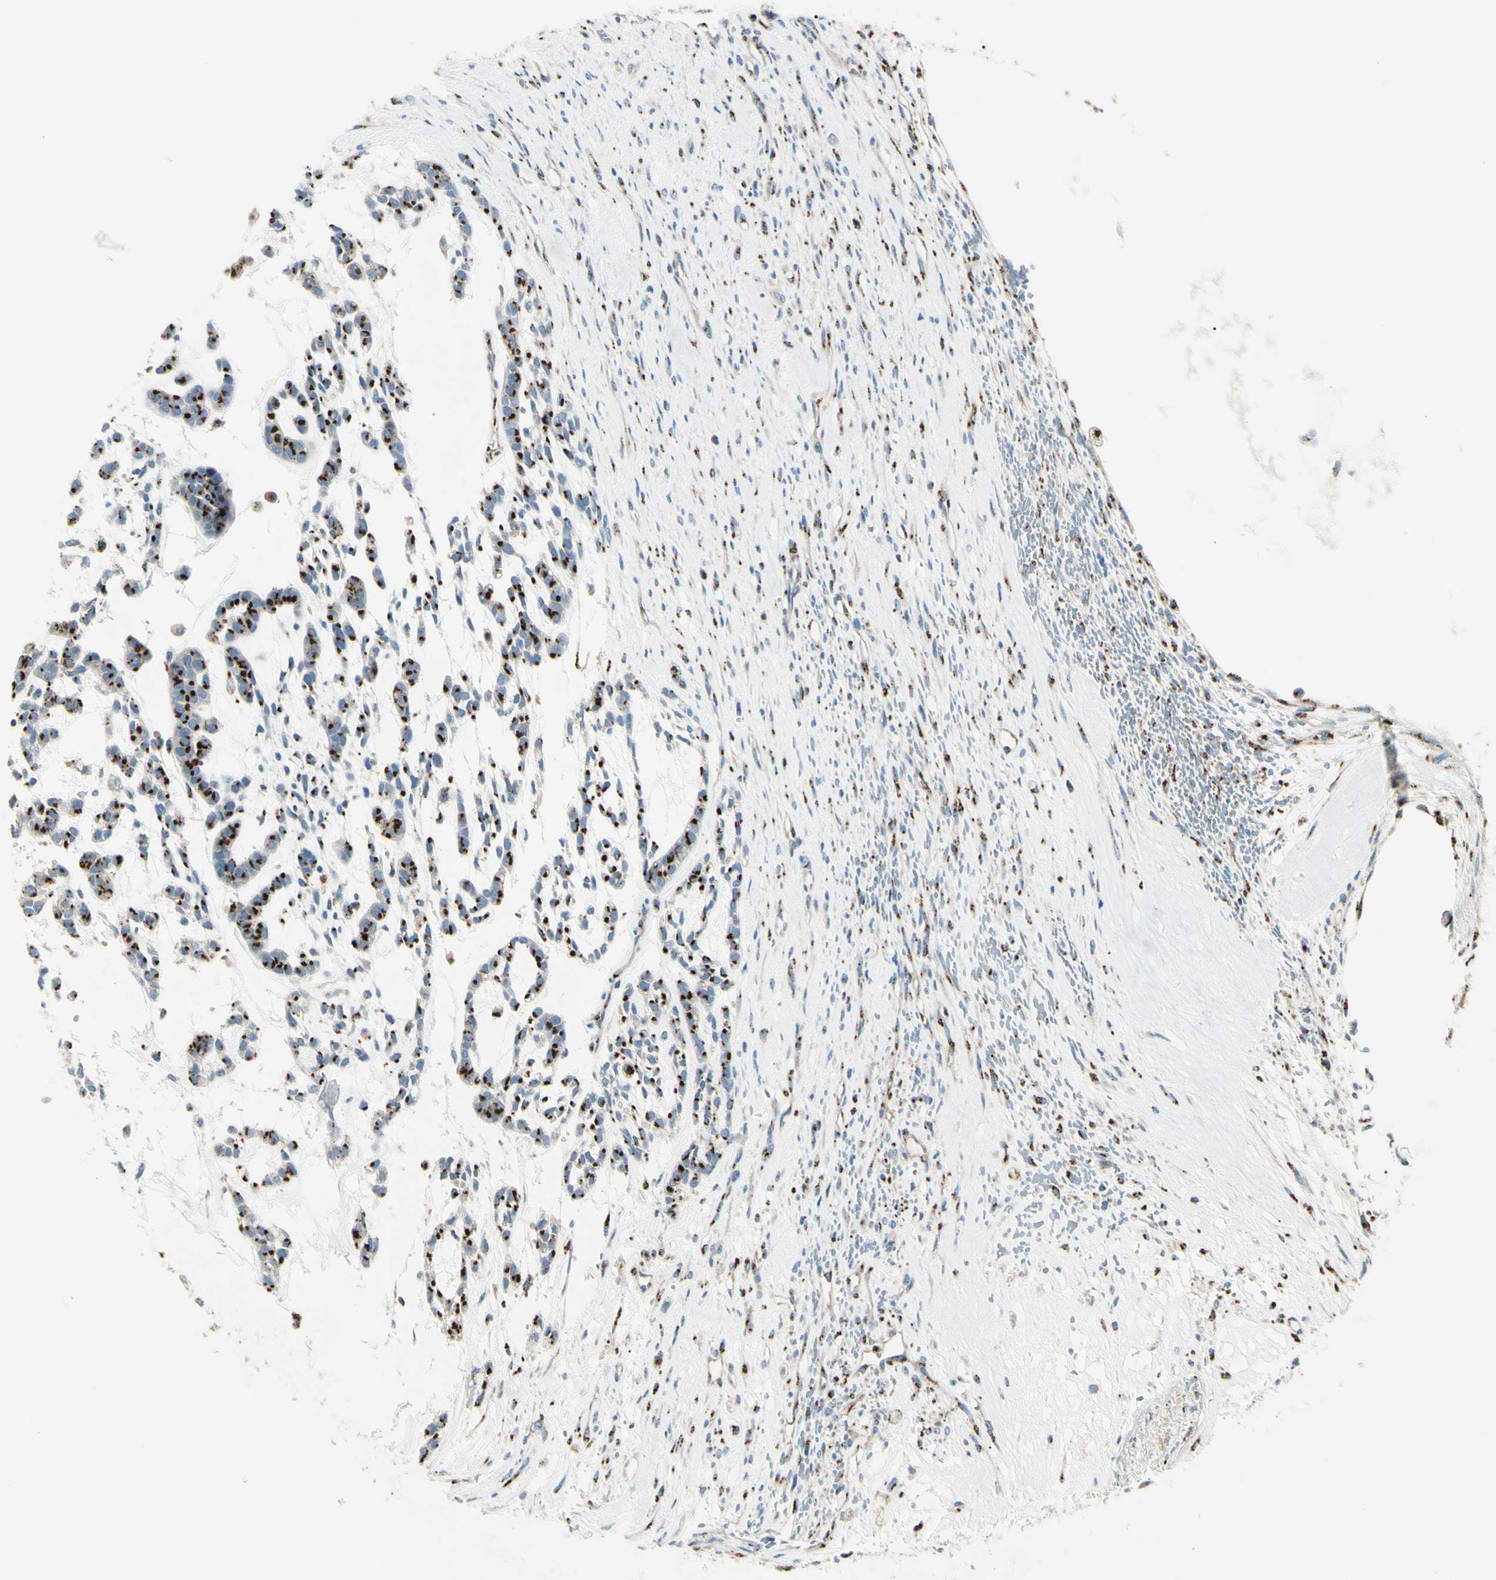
{"staining": {"intensity": "strong", "quantity": ">75%", "location": "cytoplasmic/membranous"}, "tissue": "head and neck cancer", "cell_type": "Tumor cells", "image_type": "cancer", "snomed": [{"axis": "morphology", "description": "Adenocarcinoma, NOS"}, {"axis": "morphology", "description": "Adenoma, NOS"}, {"axis": "topography", "description": "Head-Neck"}], "caption": "The immunohistochemical stain labels strong cytoplasmic/membranous positivity in tumor cells of adenocarcinoma (head and neck) tissue. The staining was performed using DAB (3,3'-diaminobenzidine), with brown indicating positive protein expression. Nuclei are stained blue with hematoxylin.", "gene": "B4GALT1", "patient": {"sex": "female", "age": 55}}